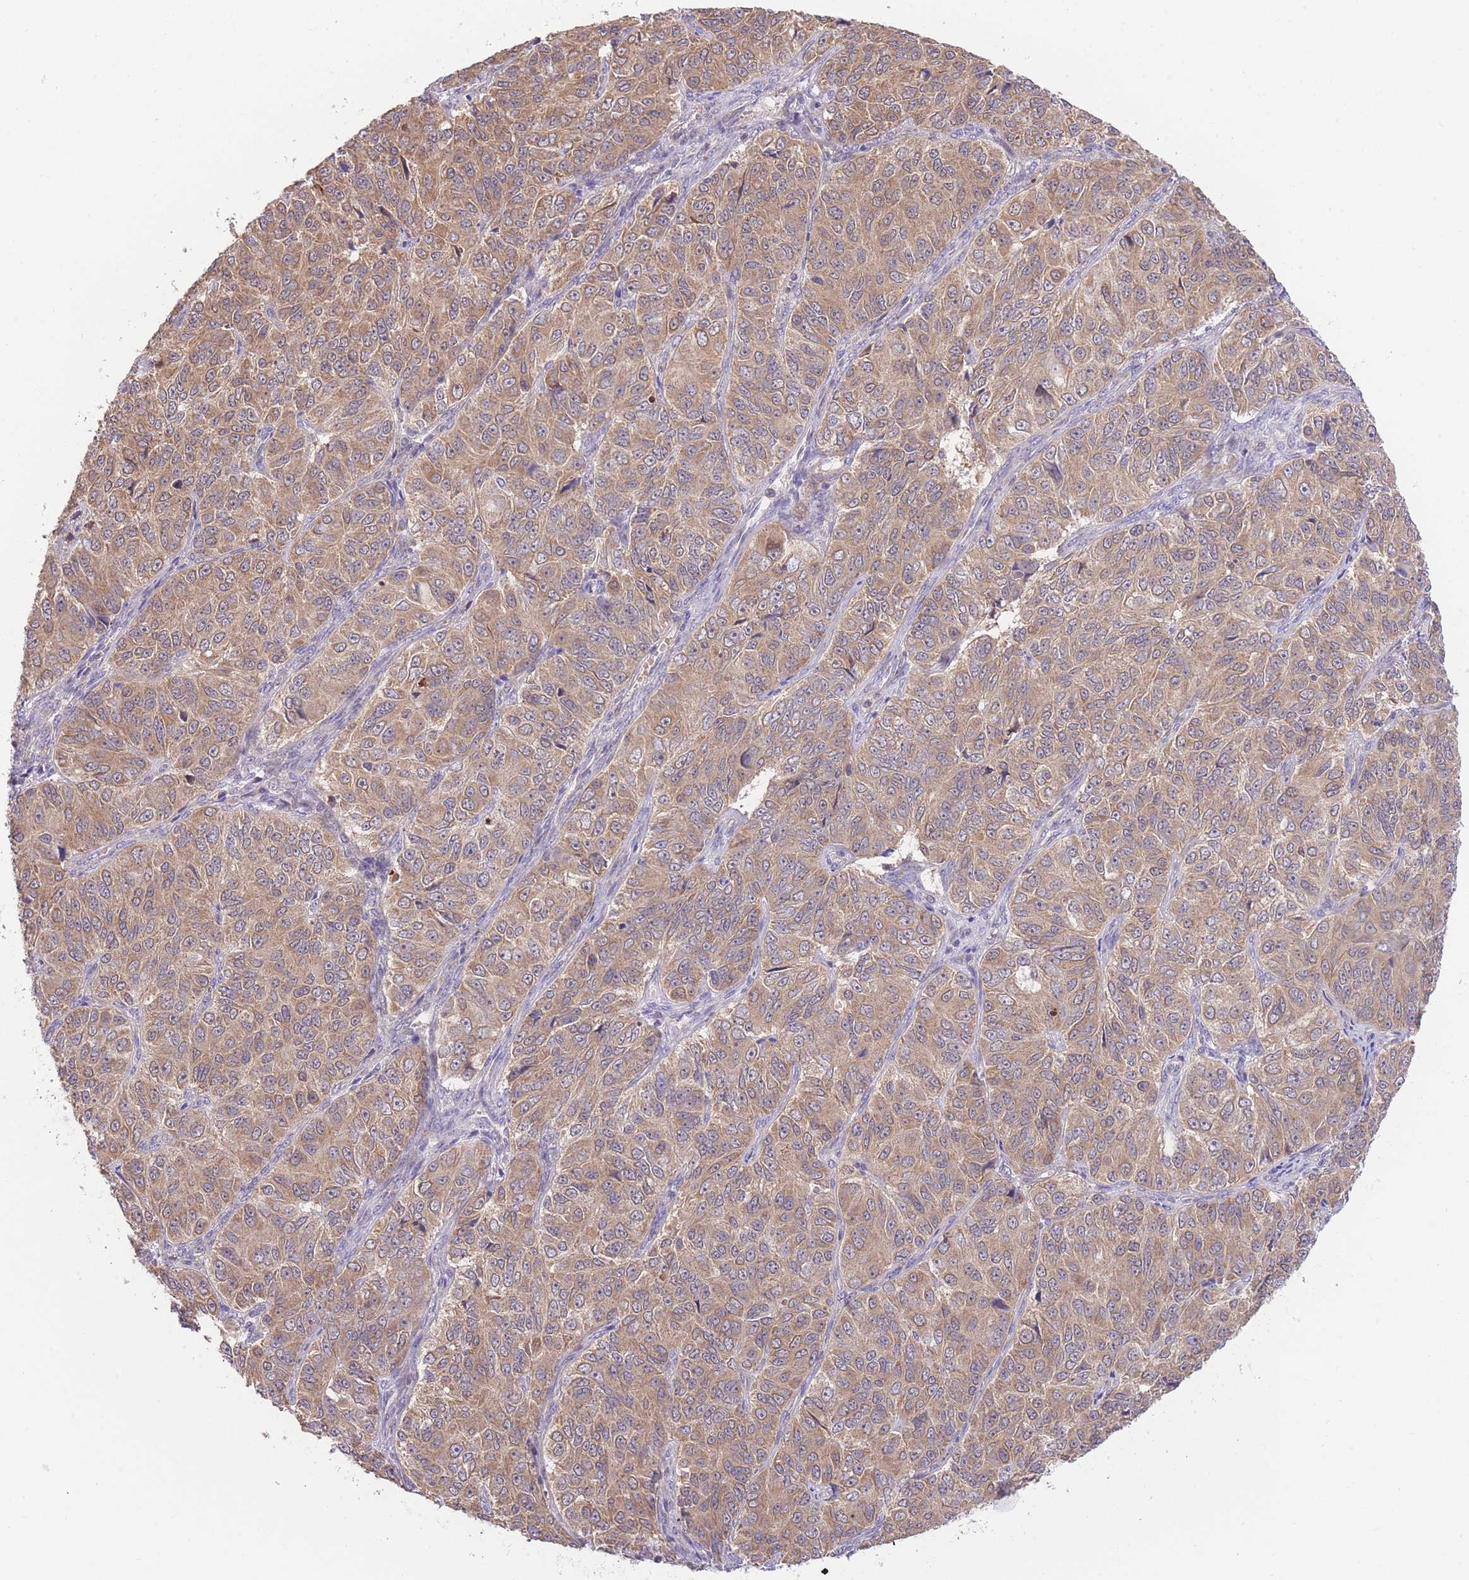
{"staining": {"intensity": "moderate", "quantity": ">75%", "location": "cytoplasmic/membranous"}, "tissue": "ovarian cancer", "cell_type": "Tumor cells", "image_type": "cancer", "snomed": [{"axis": "morphology", "description": "Carcinoma, endometroid"}, {"axis": "topography", "description": "Ovary"}], "caption": "Immunohistochemistry (IHC) of human ovarian cancer (endometroid carcinoma) exhibits medium levels of moderate cytoplasmic/membranous positivity in about >75% of tumor cells.", "gene": "BOLA2B", "patient": {"sex": "female", "age": 51}}